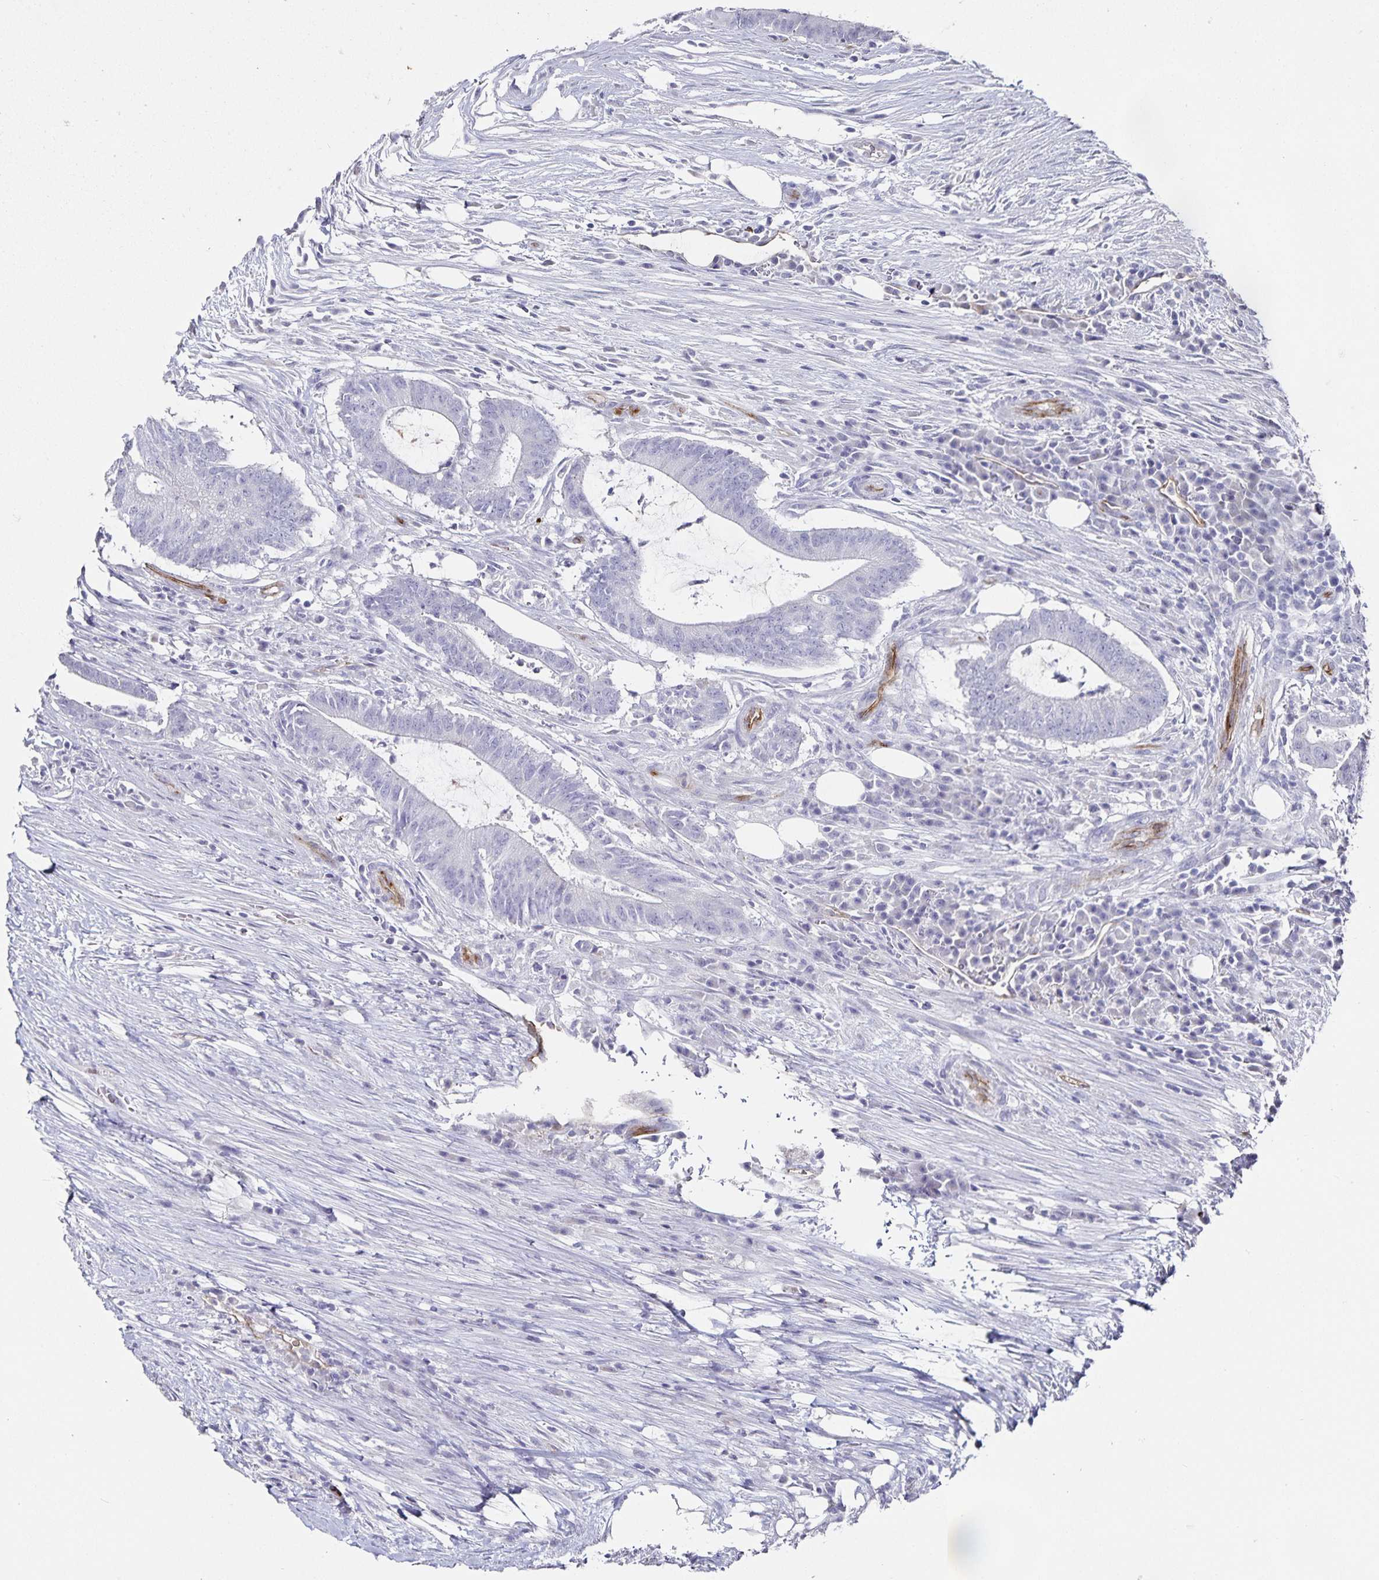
{"staining": {"intensity": "negative", "quantity": "none", "location": "none"}, "tissue": "colorectal cancer", "cell_type": "Tumor cells", "image_type": "cancer", "snomed": [{"axis": "morphology", "description": "Adenocarcinoma, NOS"}, {"axis": "topography", "description": "Colon"}], "caption": "This is an immunohistochemistry (IHC) photomicrograph of human adenocarcinoma (colorectal). There is no expression in tumor cells.", "gene": "PODXL", "patient": {"sex": "female", "age": 43}}